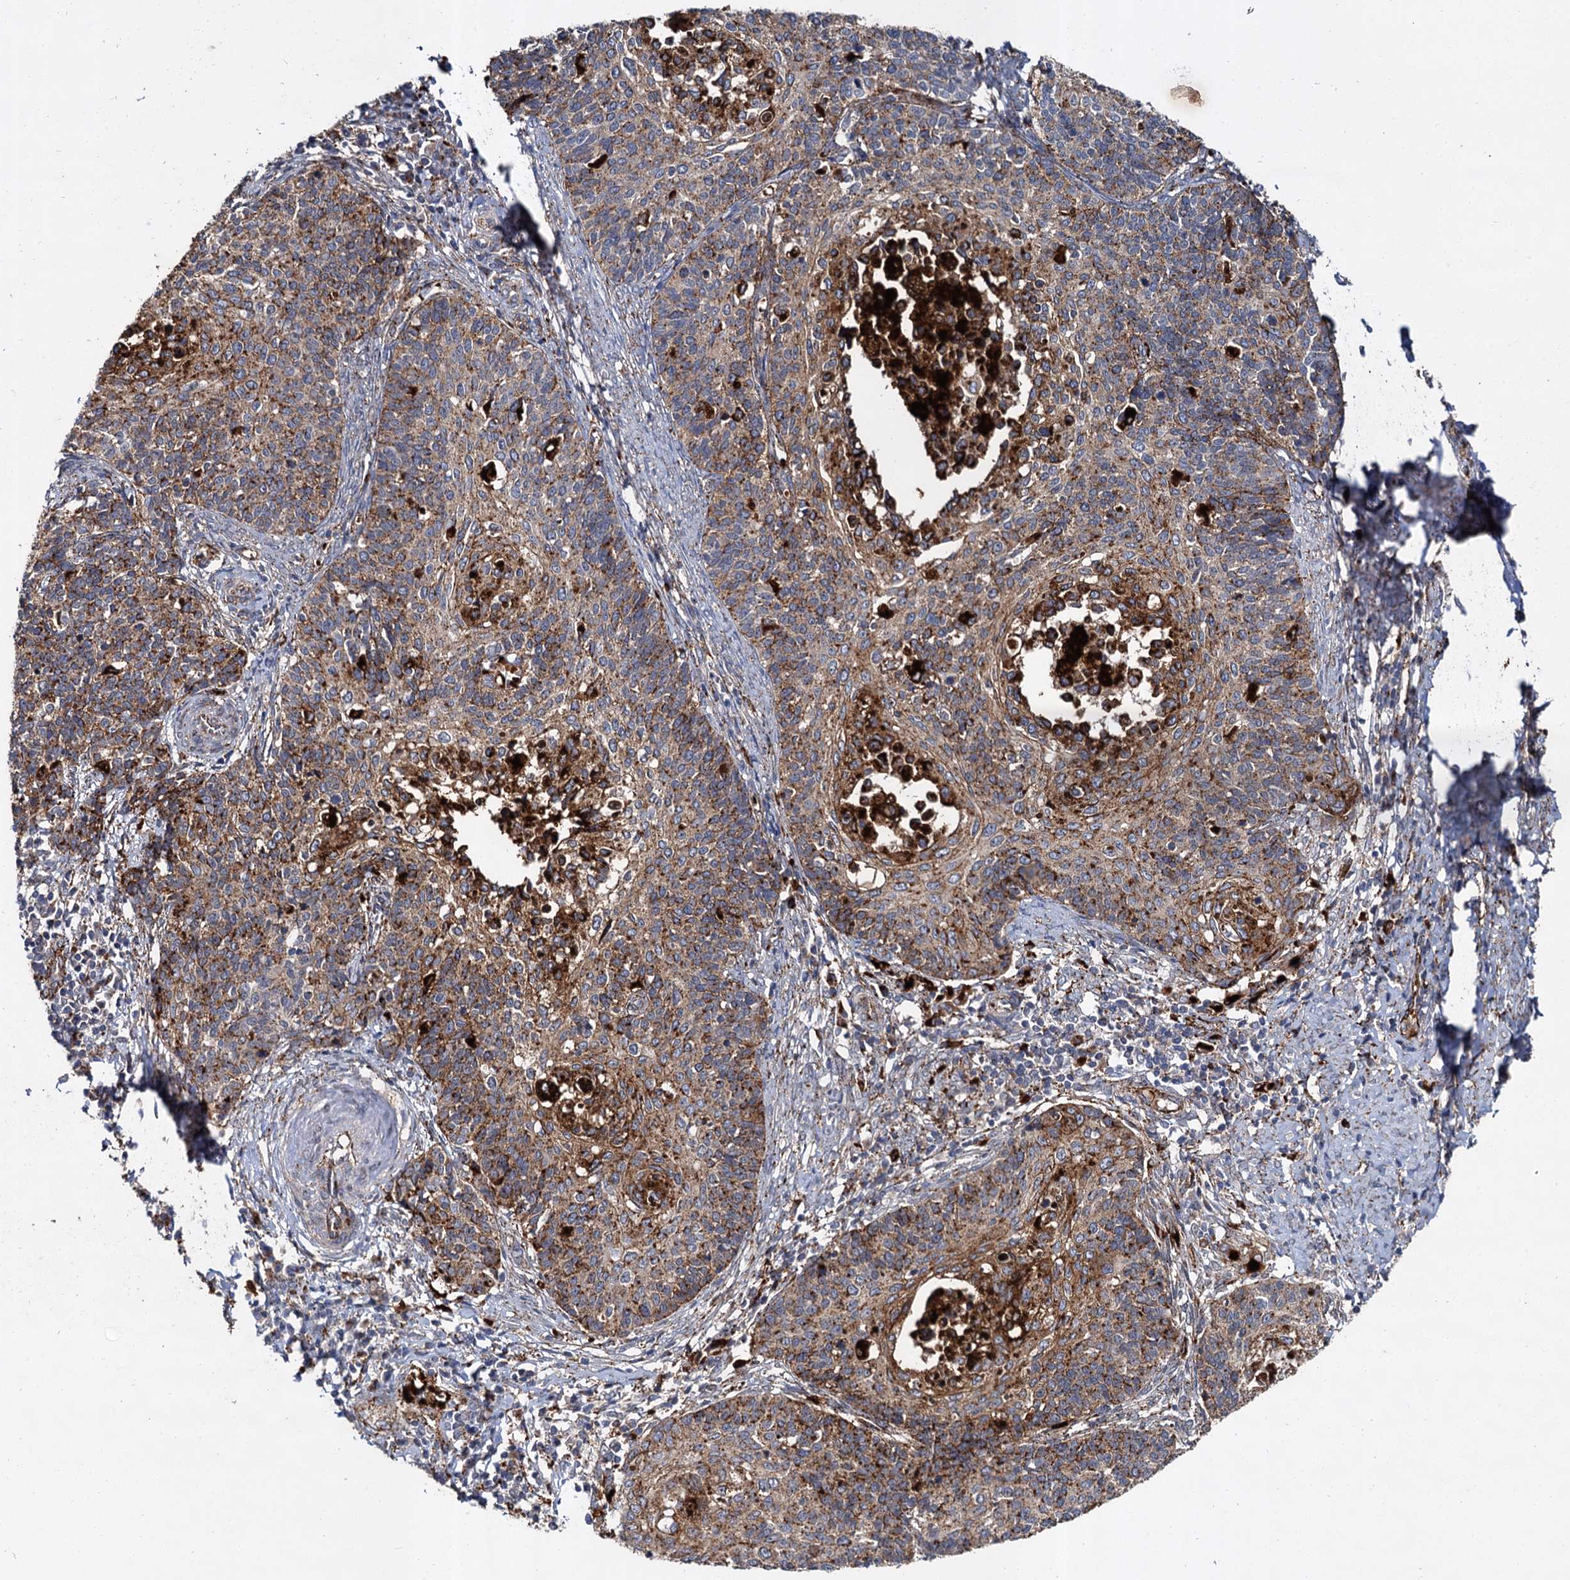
{"staining": {"intensity": "strong", "quantity": "25%-75%", "location": "cytoplasmic/membranous"}, "tissue": "cervical cancer", "cell_type": "Tumor cells", "image_type": "cancer", "snomed": [{"axis": "morphology", "description": "Squamous cell carcinoma, NOS"}, {"axis": "topography", "description": "Cervix"}], "caption": "Human cervical cancer (squamous cell carcinoma) stained for a protein (brown) displays strong cytoplasmic/membranous positive positivity in approximately 25%-75% of tumor cells.", "gene": "GBA1", "patient": {"sex": "female", "age": 39}}